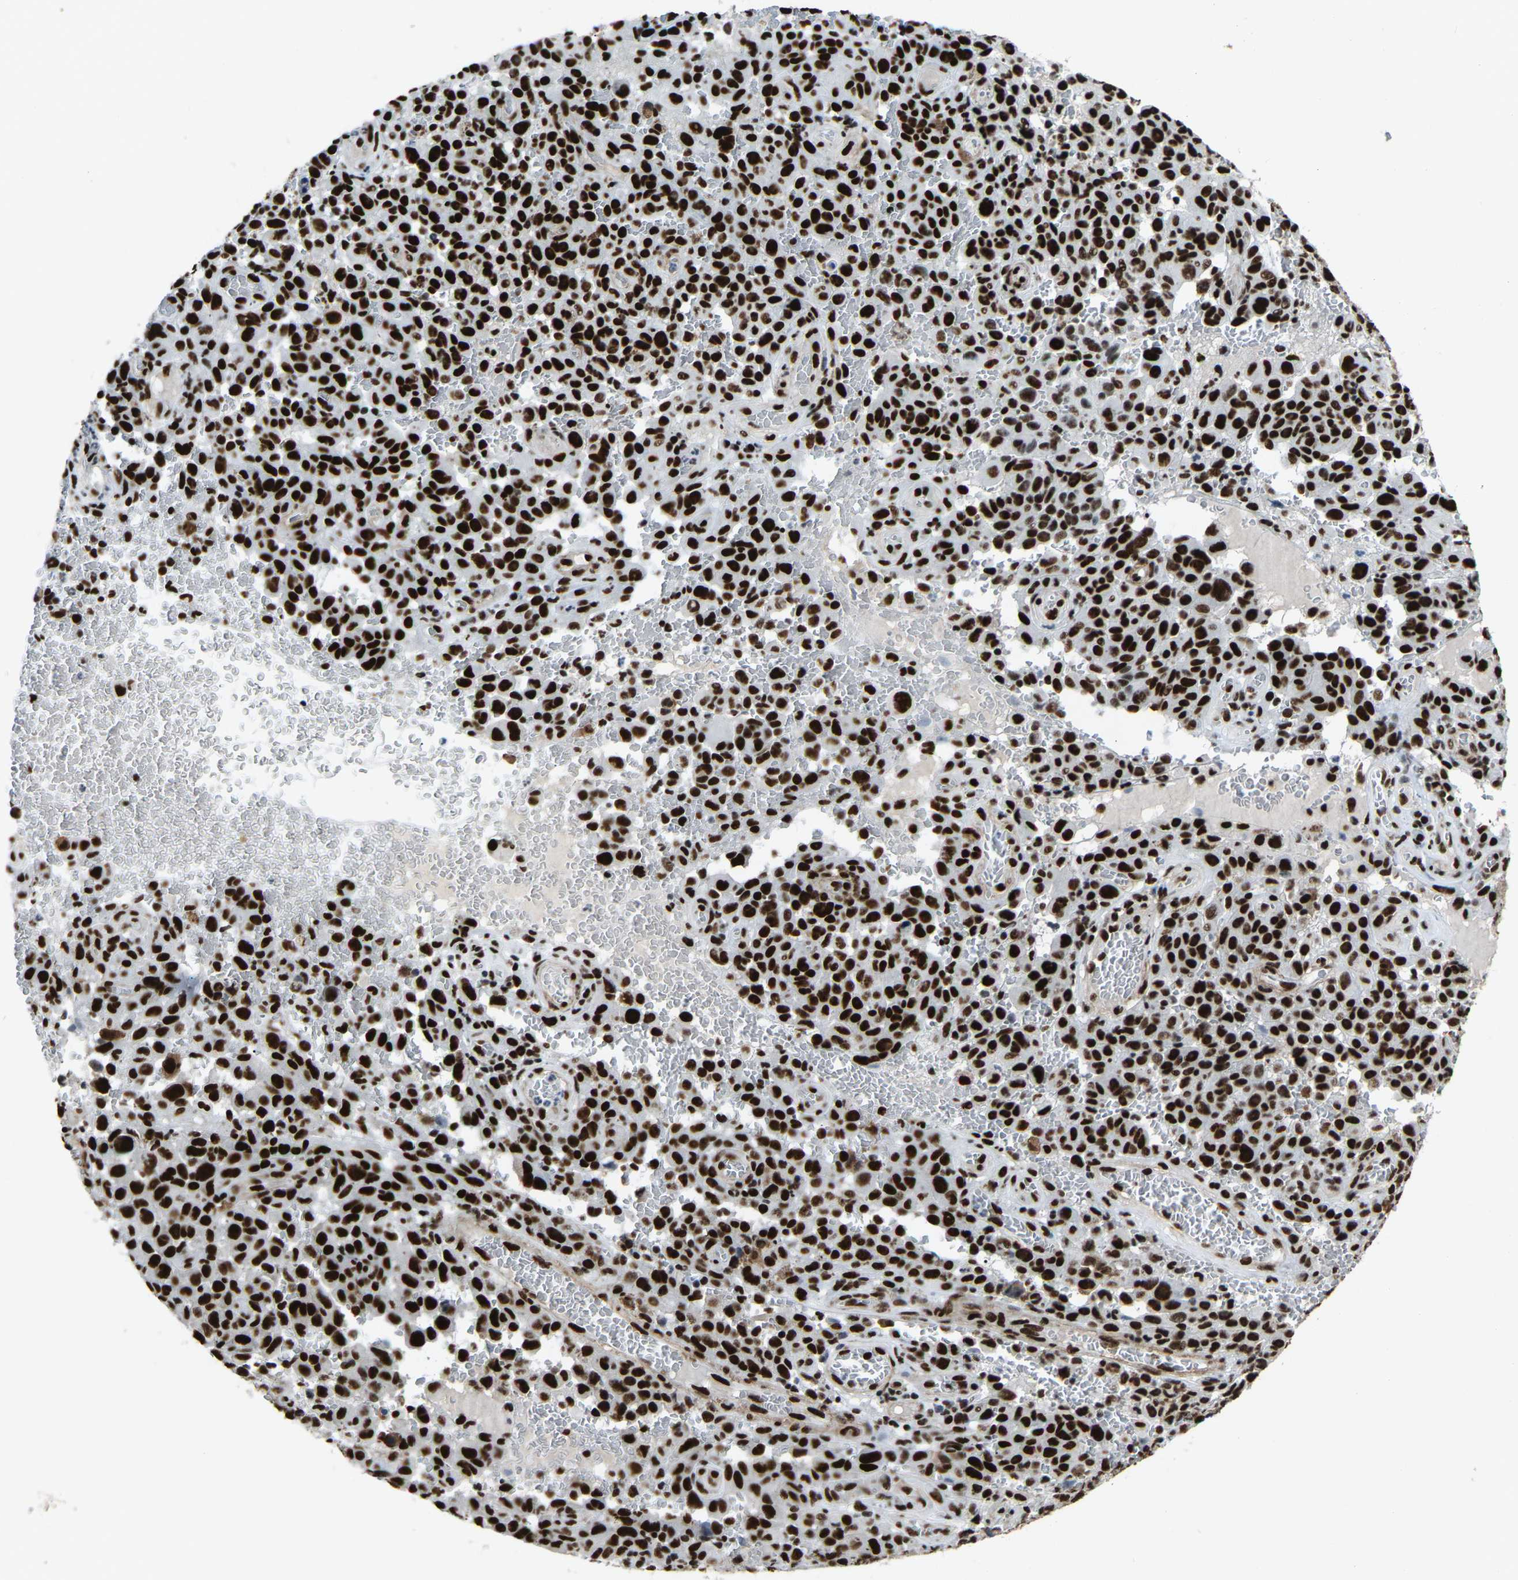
{"staining": {"intensity": "strong", "quantity": ">75%", "location": "nuclear"}, "tissue": "melanoma", "cell_type": "Tumor cells", "image_type": "cancer", "snomed": [{"axis": "morphology", "description": "Malignant melanoma, NOS"}, {"axis": "topography", "description": "Skin"}], "caption": "An image showing strong nuclear expression in about >75% of tumor cells in melanoma, as visualized by brown immunohistochemical staining.", "gene": "DDX5", "patient": {"sex": "female", "age": 82}}